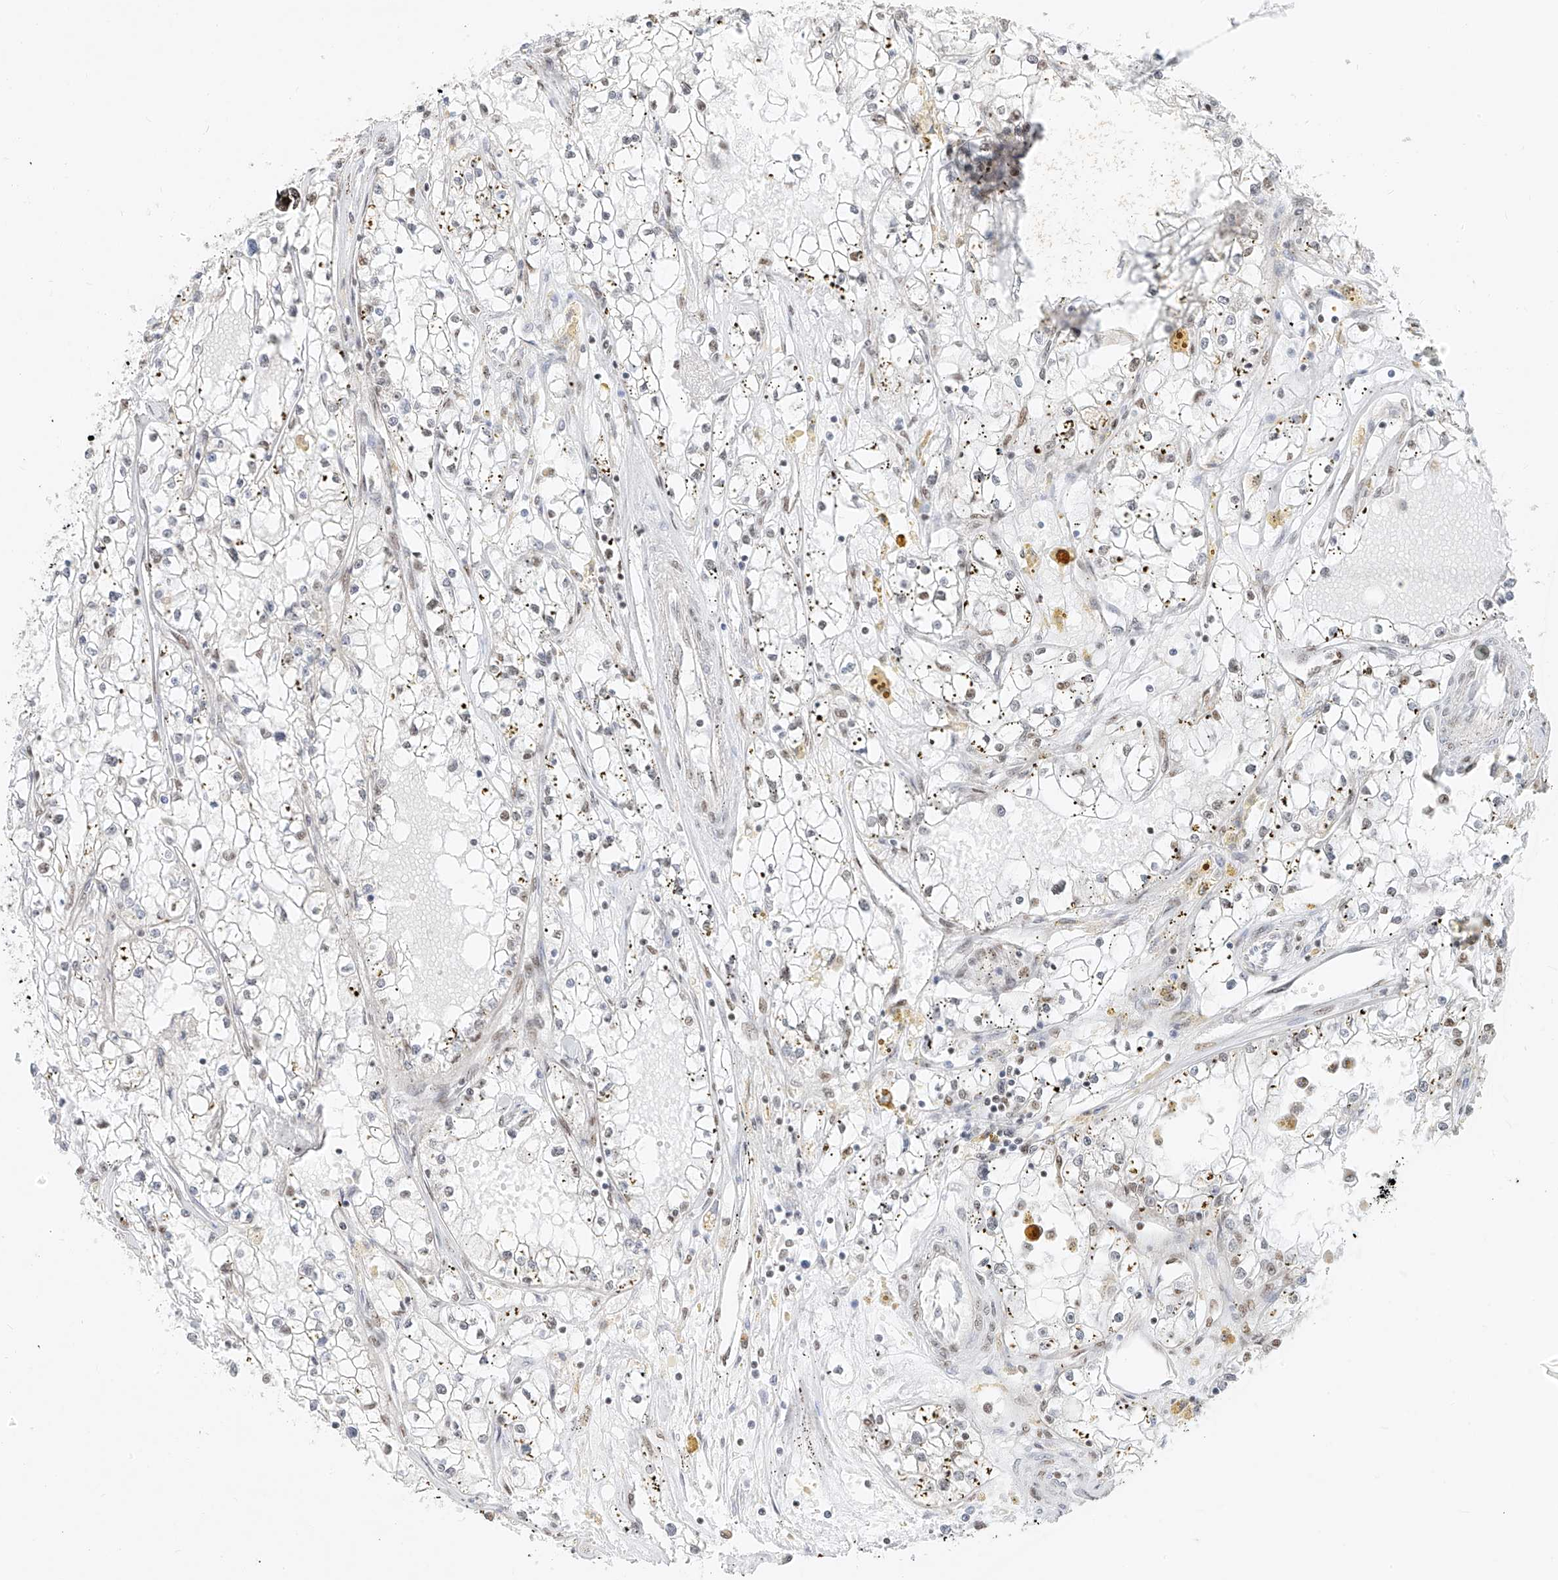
{"staining": {"intensity": "negative", "quantity": "none", "location": "none"}, "tissue": "renal cancer", "cell_type": "Tumor cells", "image_type": "cancer", "snomed": [{"axis": "morphology", "description": "Adenocarcinoma, NOS"}, {"axis": "topography", "description": "Kidney"}], "caption": "The immunohistochemistry micrograph has no significant positivity in tumor cells of renal cancer (adenocarcinoma) tissue.", "gene": "NHSL1", "patient": {"sex": "male", "age": 56}}